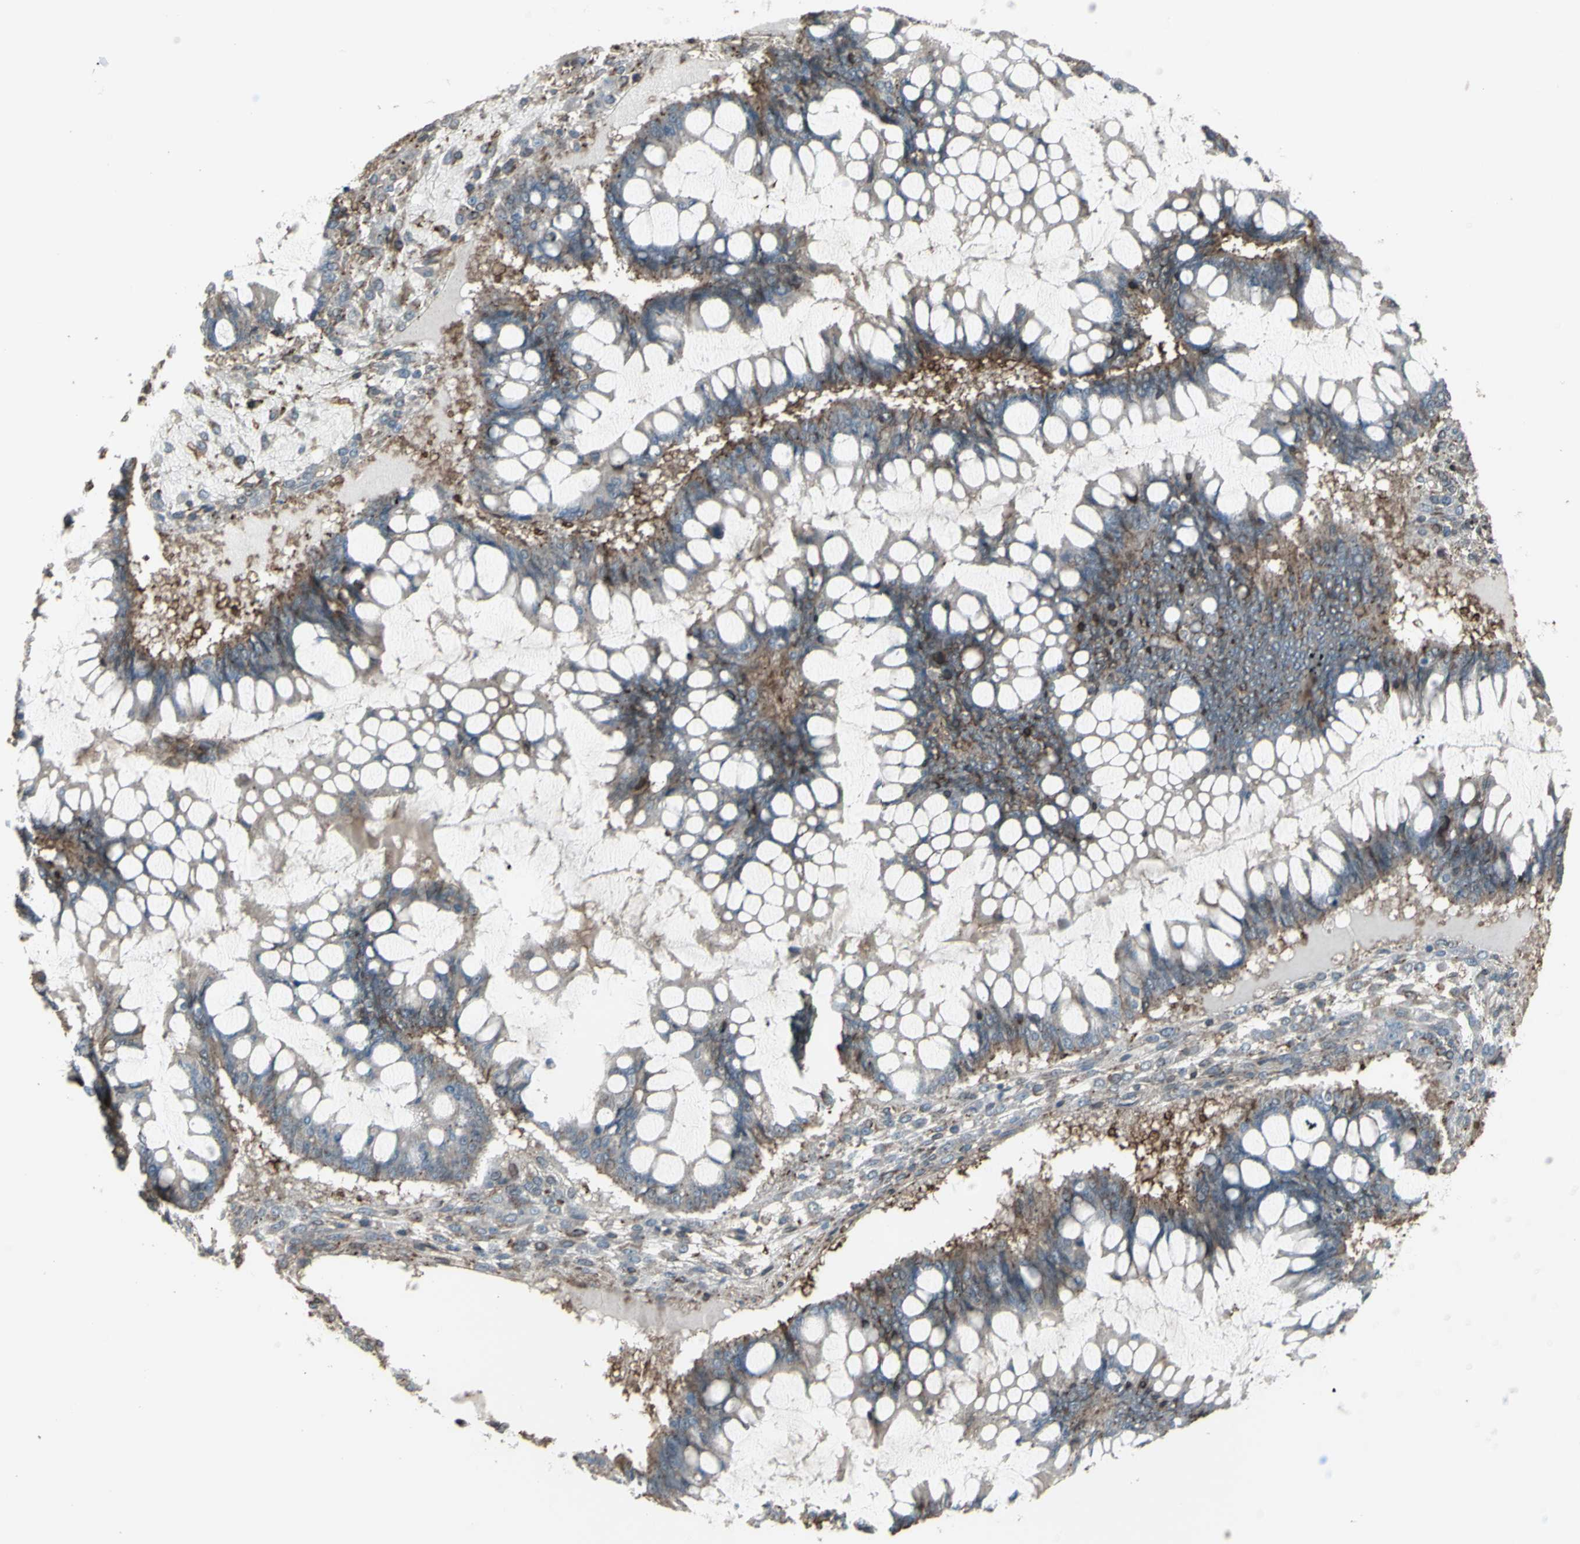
{"staining": {"intensity": "moderate", "quantity": "25%-75%", "location": "cytoplasmic/membranous"}, "tissue": "ovarian cancer", "cell_type": "Tumor cells", "image_type": "cancer", "snomed": [{"axis": "morphology", "description": "Cystadenocarcinoma, mucinous, NOS"}, {"axis": "topography", "description": "Ovary"}], "caption": "Ovarian cancer stained for a protein (brown) demonstrates moderate cytoplasmic/membranous positive positivity in approximately 25%-75% of tumor cells.", "gene": "SMO", "patient": {"sex": "female", "age": 73}}